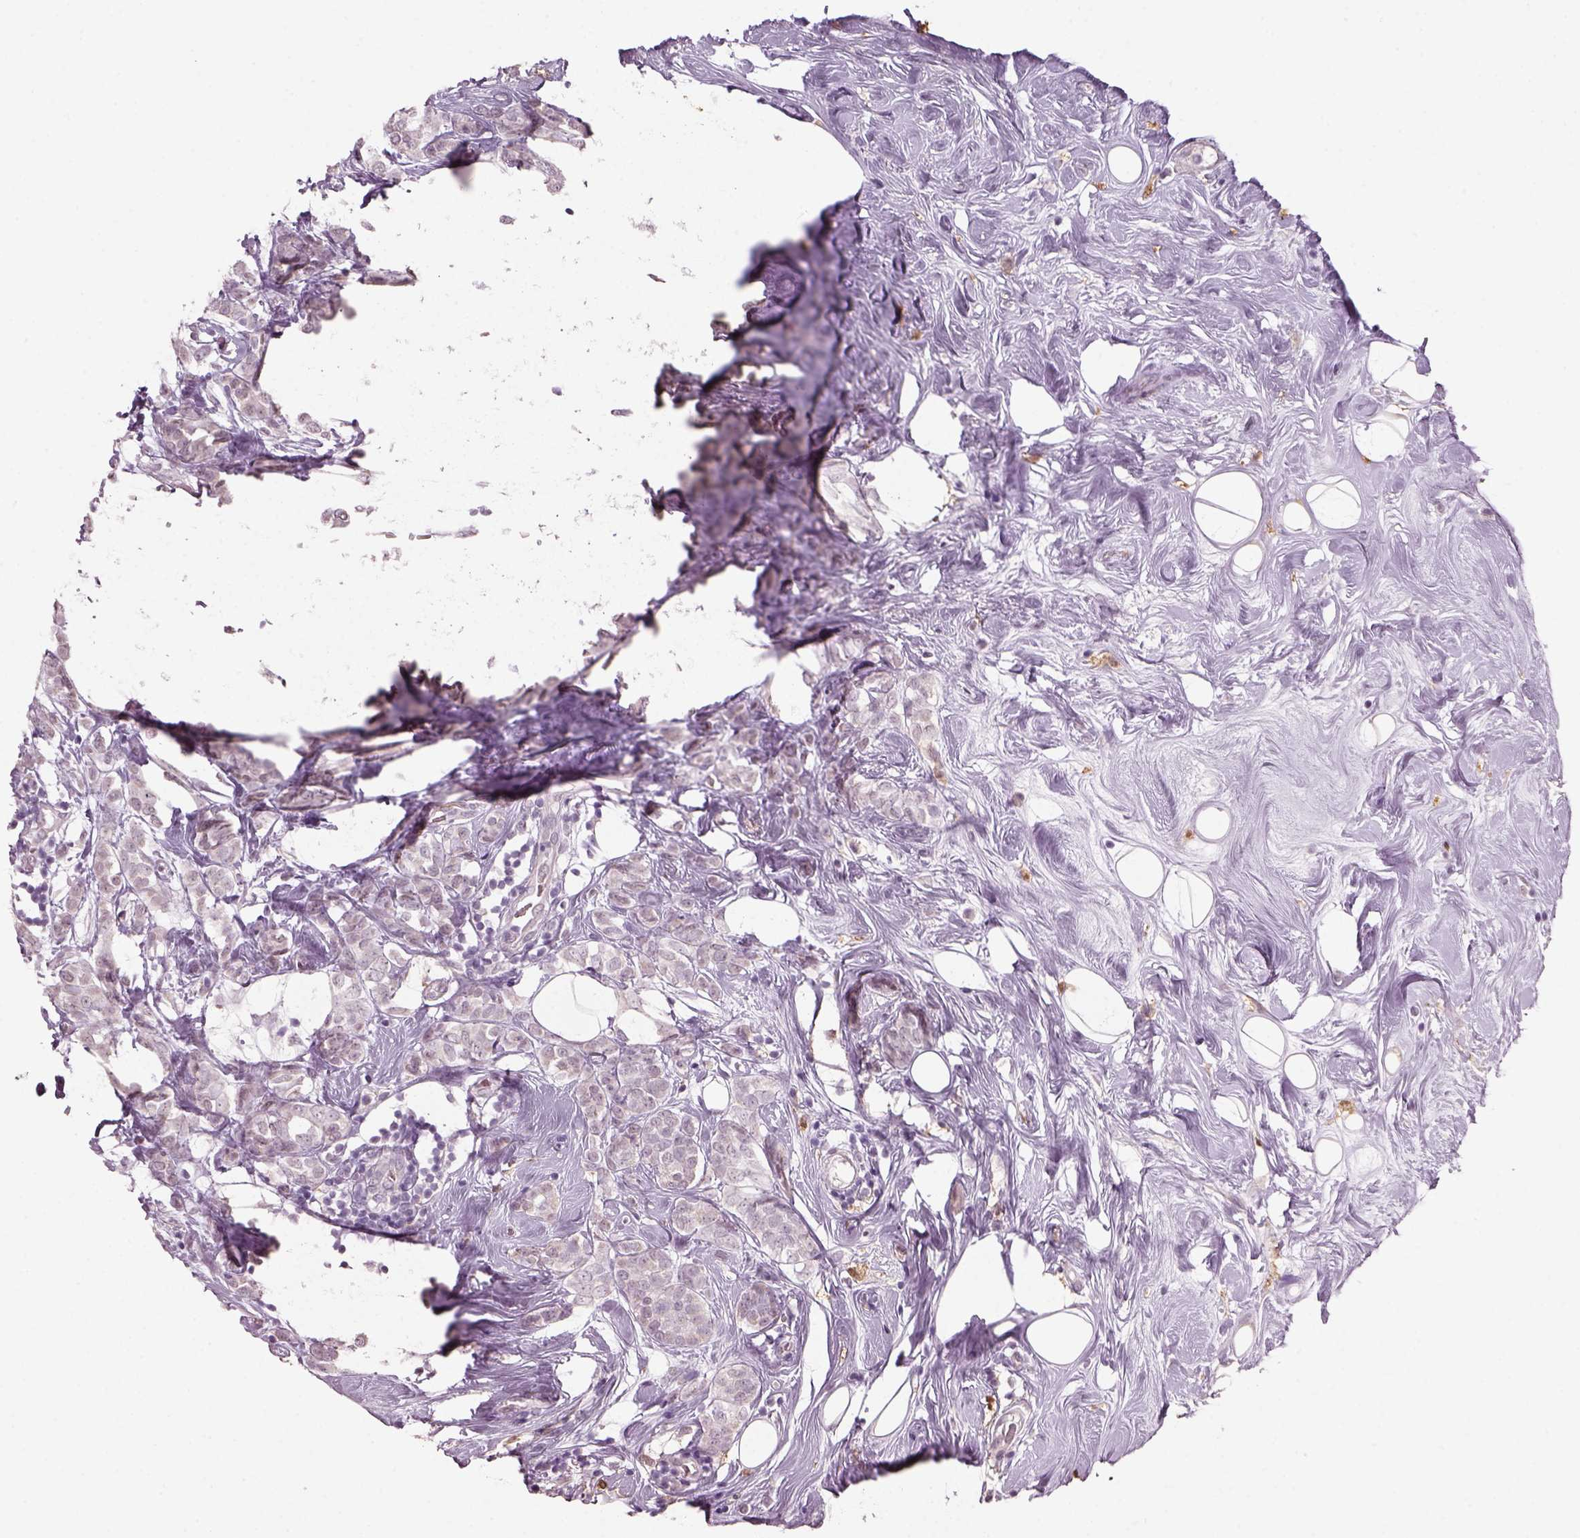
{"staining": {"intensity": "negative", "quantity": "none", "location": "none"}, "tissue": "breast cancer", "cell_type": "Tumor cells", "image_type": "cancer", "snomed": [{"axis": "morphology", "description": "Lobular carcinoma"}, {"axis": "topography", "description": "Breast"}], "caption": "Immunohistochemistry (IHC) histopathology image of breast lobular carcinoma stained for a protein (brown), which demonstrates no expression in tumor cells.", "gene": "NAT8", "patient": {"sex": "female", "age": 49}}